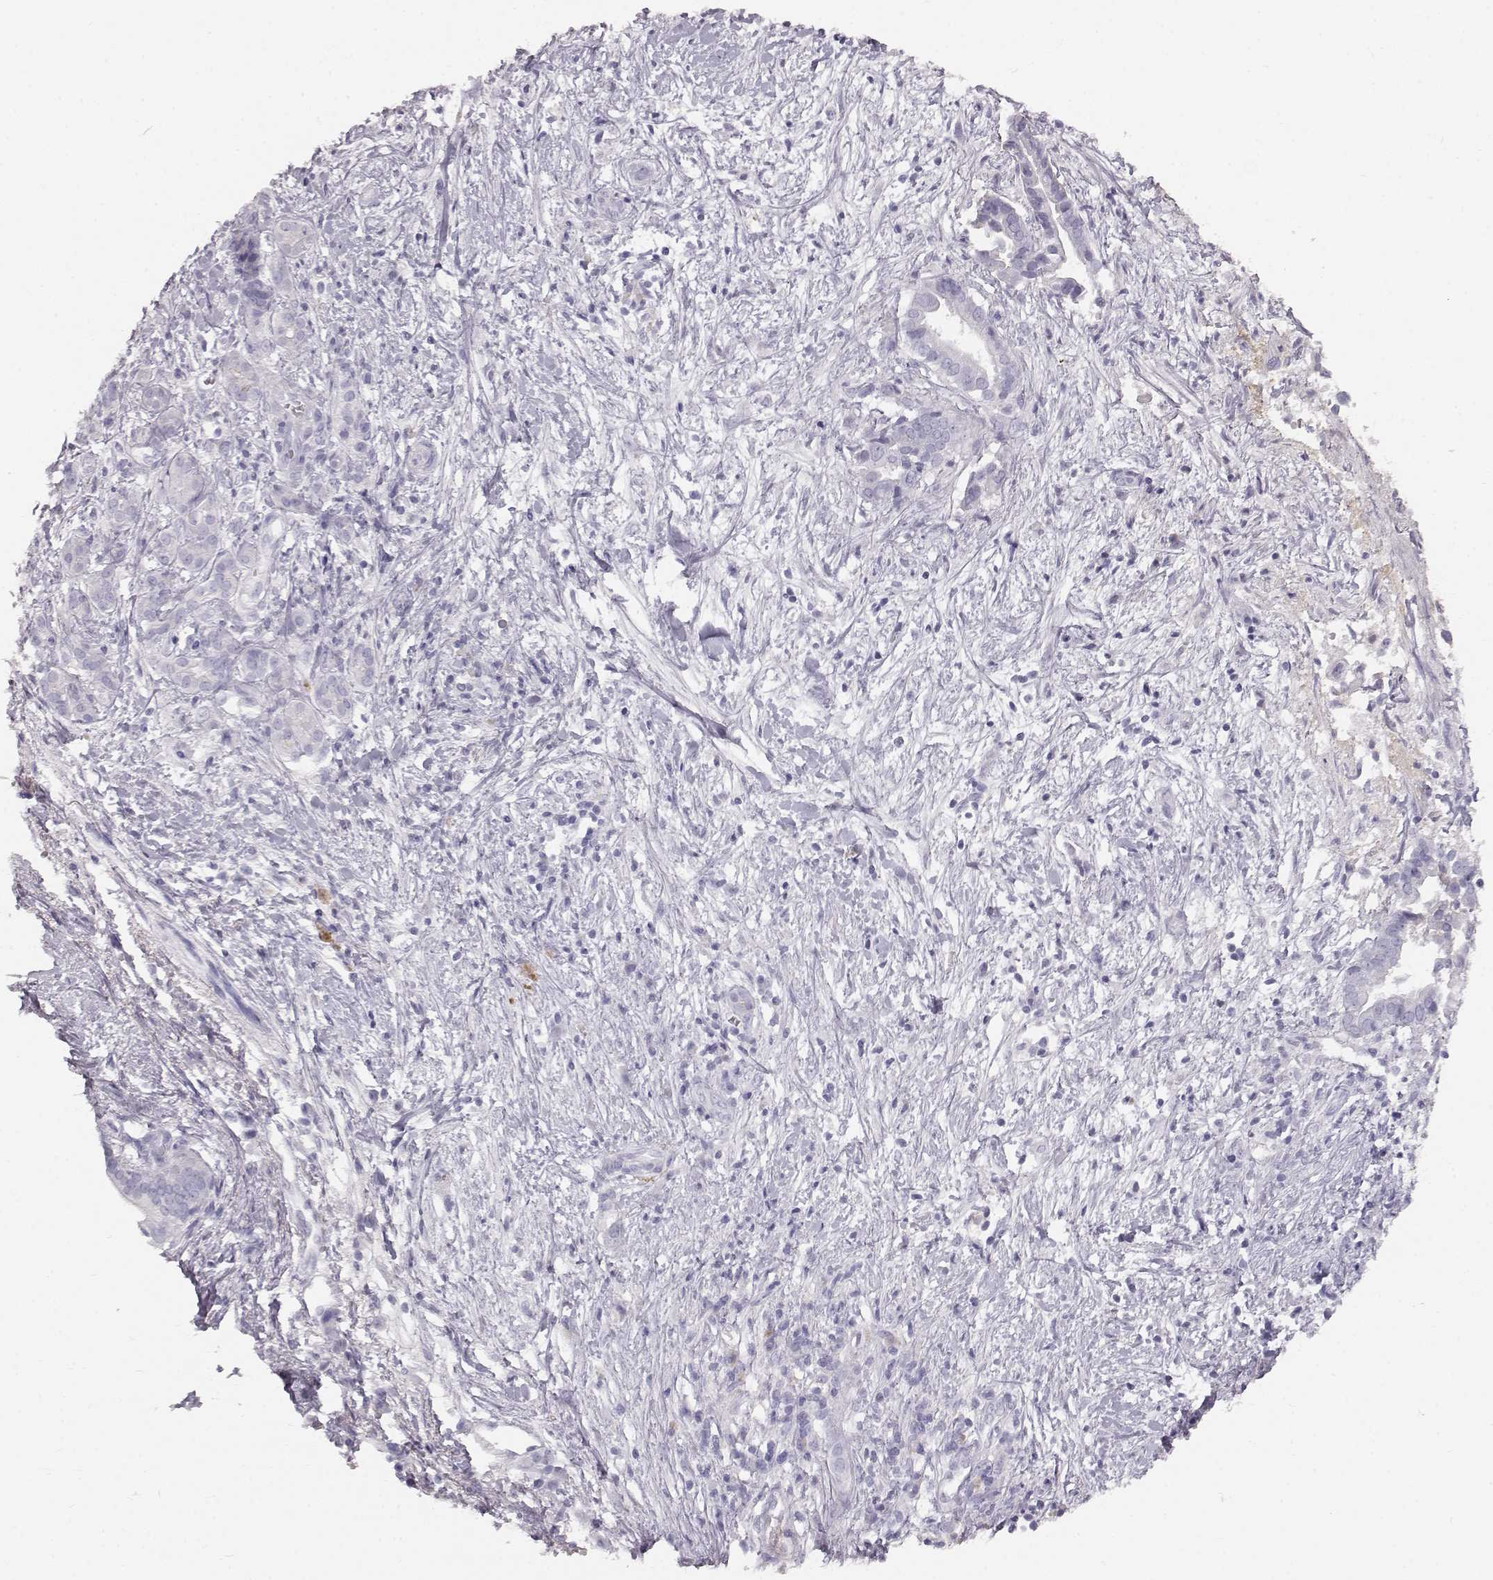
{"staining": {"intensity": "negative", "quantity": "none", "location": "none"}, "tissue": "pancreatic cancer", "cell_type": "Tumor cells", "image_type": "cancer", "snomed": [{"axis": "morphology", "description": "Adenocarcinoma, NOS"}, {"axis": "topography", "description": "Pancreas"}], "caption": "High power microscopy photomicrograph of an immunohistochemistry micrograph of pancreatic adenocarcinoma, revealing no significant positivity in tumor cells.", "gene": "KRTAP16-1", "patient": {"sex": "male", "age": 61}}